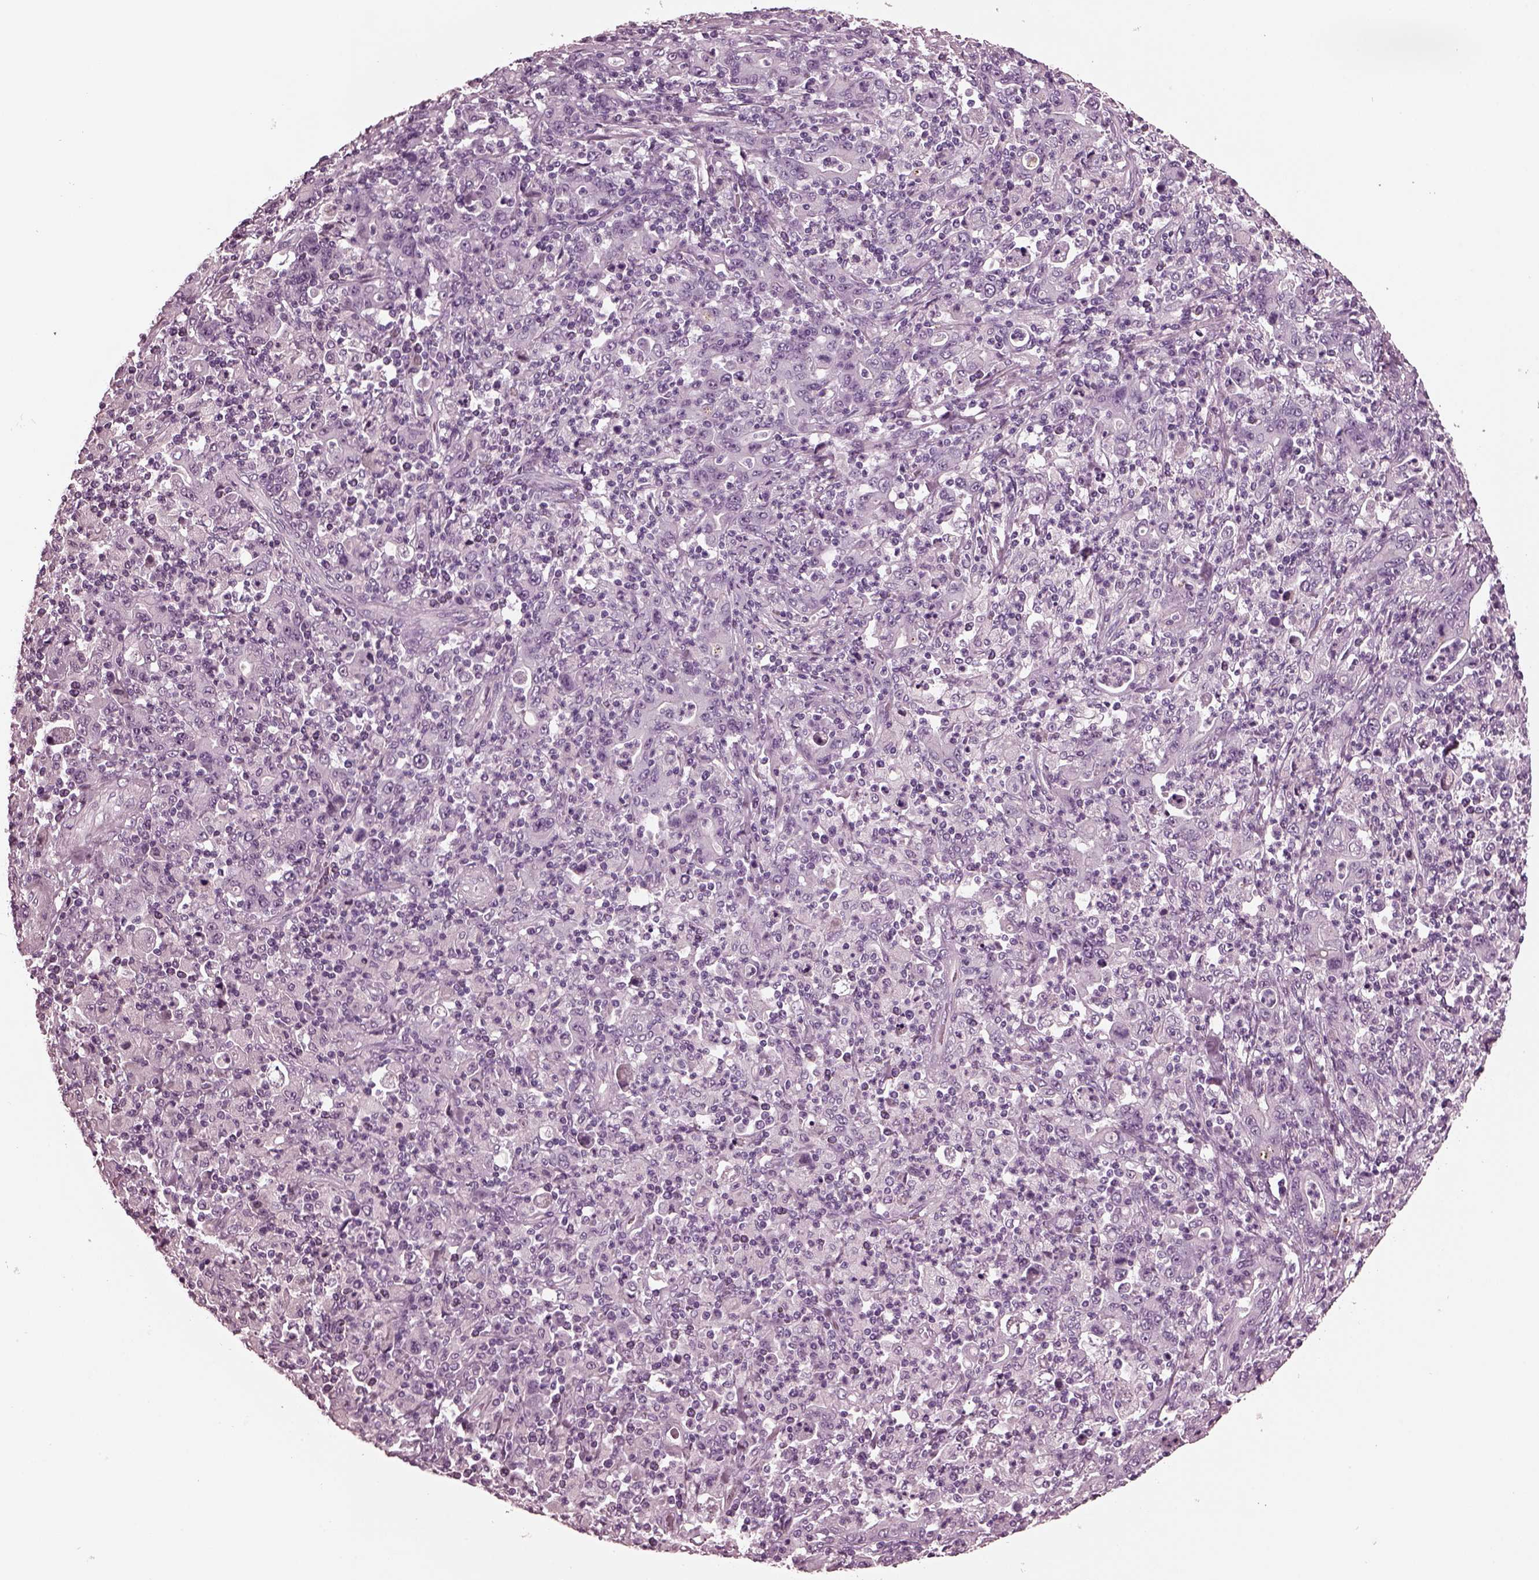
{"staining": {"intensity": "negative", "quantity": "none", "location": "none"}, "tissue": "stomach cancer", "cell_type": "Tumor cells", "image_type": "cancer", "snomed": [{"axis": "morphology", "description": "Adenocarcinoma, NOS"}, {"axis": "topography", "description": "Stomach, upper"}], "caption": "Tumor cells are negative for brown protein staining in stomach cancer (adenocarcinoma).", "gene": "MIB2", "patient": {"sex": "male", "age": 69}}